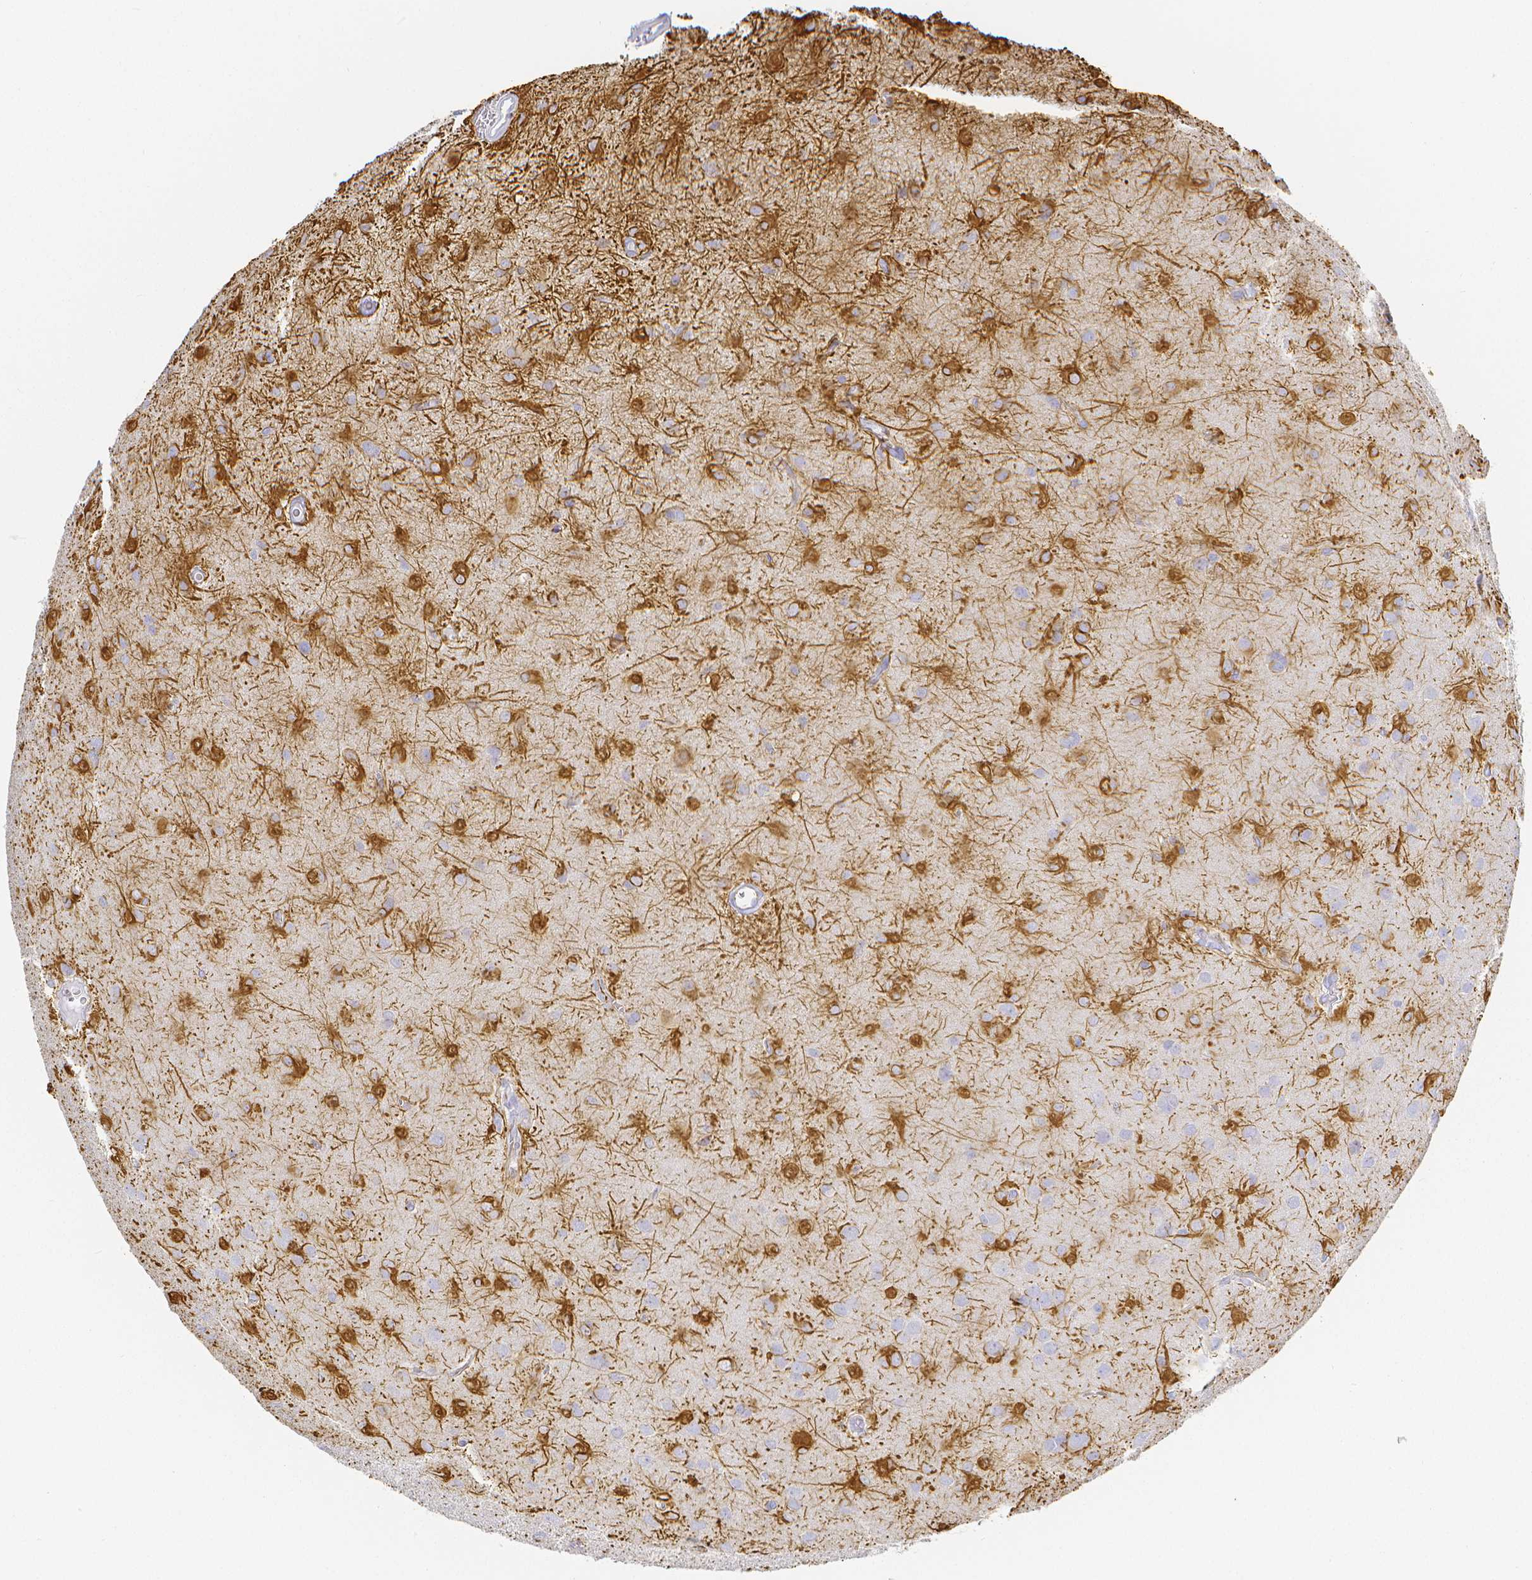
{"staining": {"intensity": "strong", "quantity": ">75%", "location": "cytoplasmic/membranous"}, "tissue": "glioma", "cell_type": "Tumor cells", "image_type": "cancer", "snomed": [{"axis": "morphology", "description": "Glioma, malignant, Low grade"}, {"axis": "topography", "description": "Brain"}], "caption": "This is an image of immunohistochemistry (IHC) staining of glioma, which shows strong staining in the cytoplasmic/membranous of tumor cells.", "gene": "SMURF1", "patient": {"sex": "male", "age": 58}}